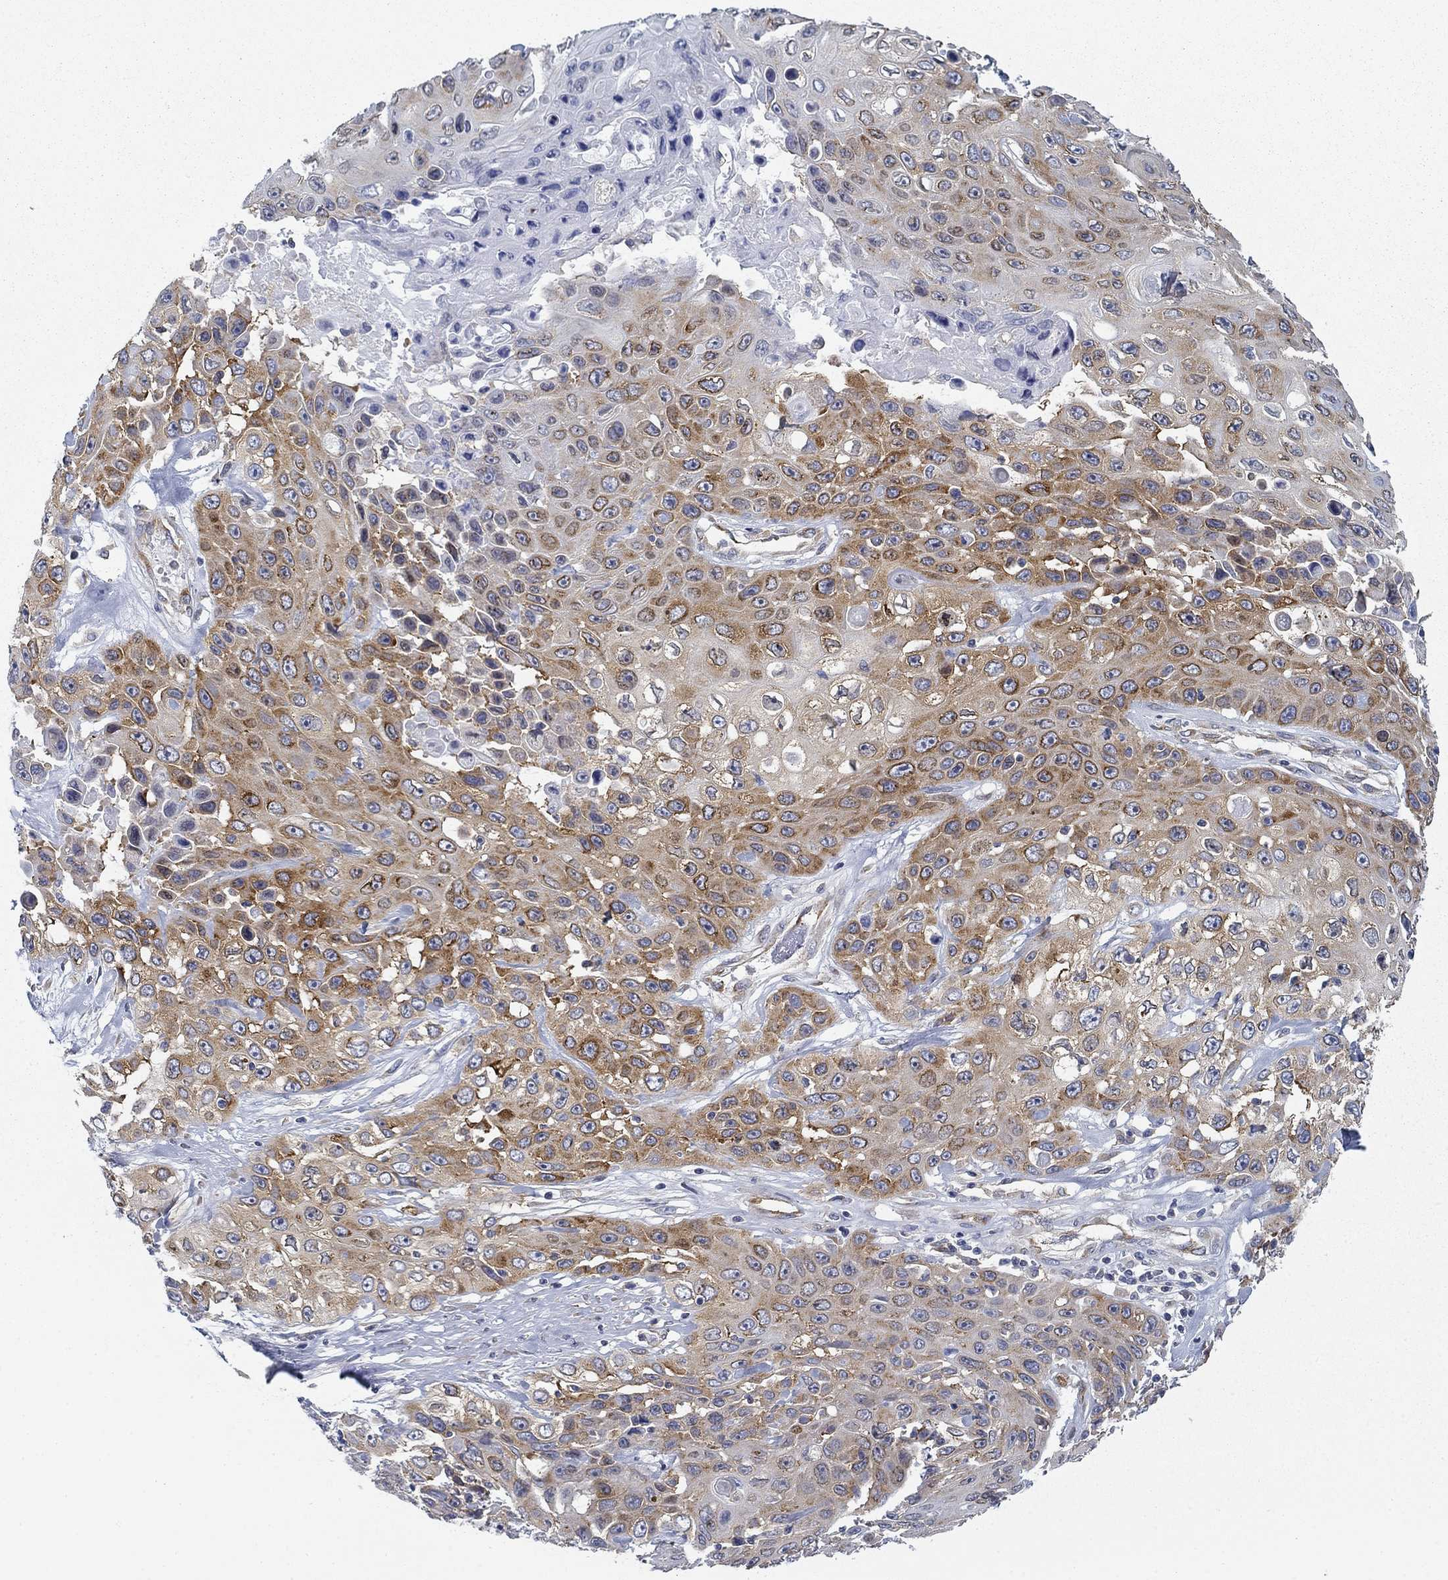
{"staining": {"intensity": "moderate", "quantity": ">75%", "location": "cytoplasmic/membranous"}, "tissue": "skin cancer", "cell_type": "Tumor cells", "image_type": "cancer", "snomed": [{"axis": "morphology", "description": "Squamous cell carcinoma, NOS"}, {"axis": "topography", "description": "Skin"}], "caption": "Tumor cells show moderate cytoplasmic/membranous positivity in approximately >75% of cells in skin cancer (squamous cell carcinoma).", "gene": "FXR1", "patient": {"sex": "male", "age": 82}}